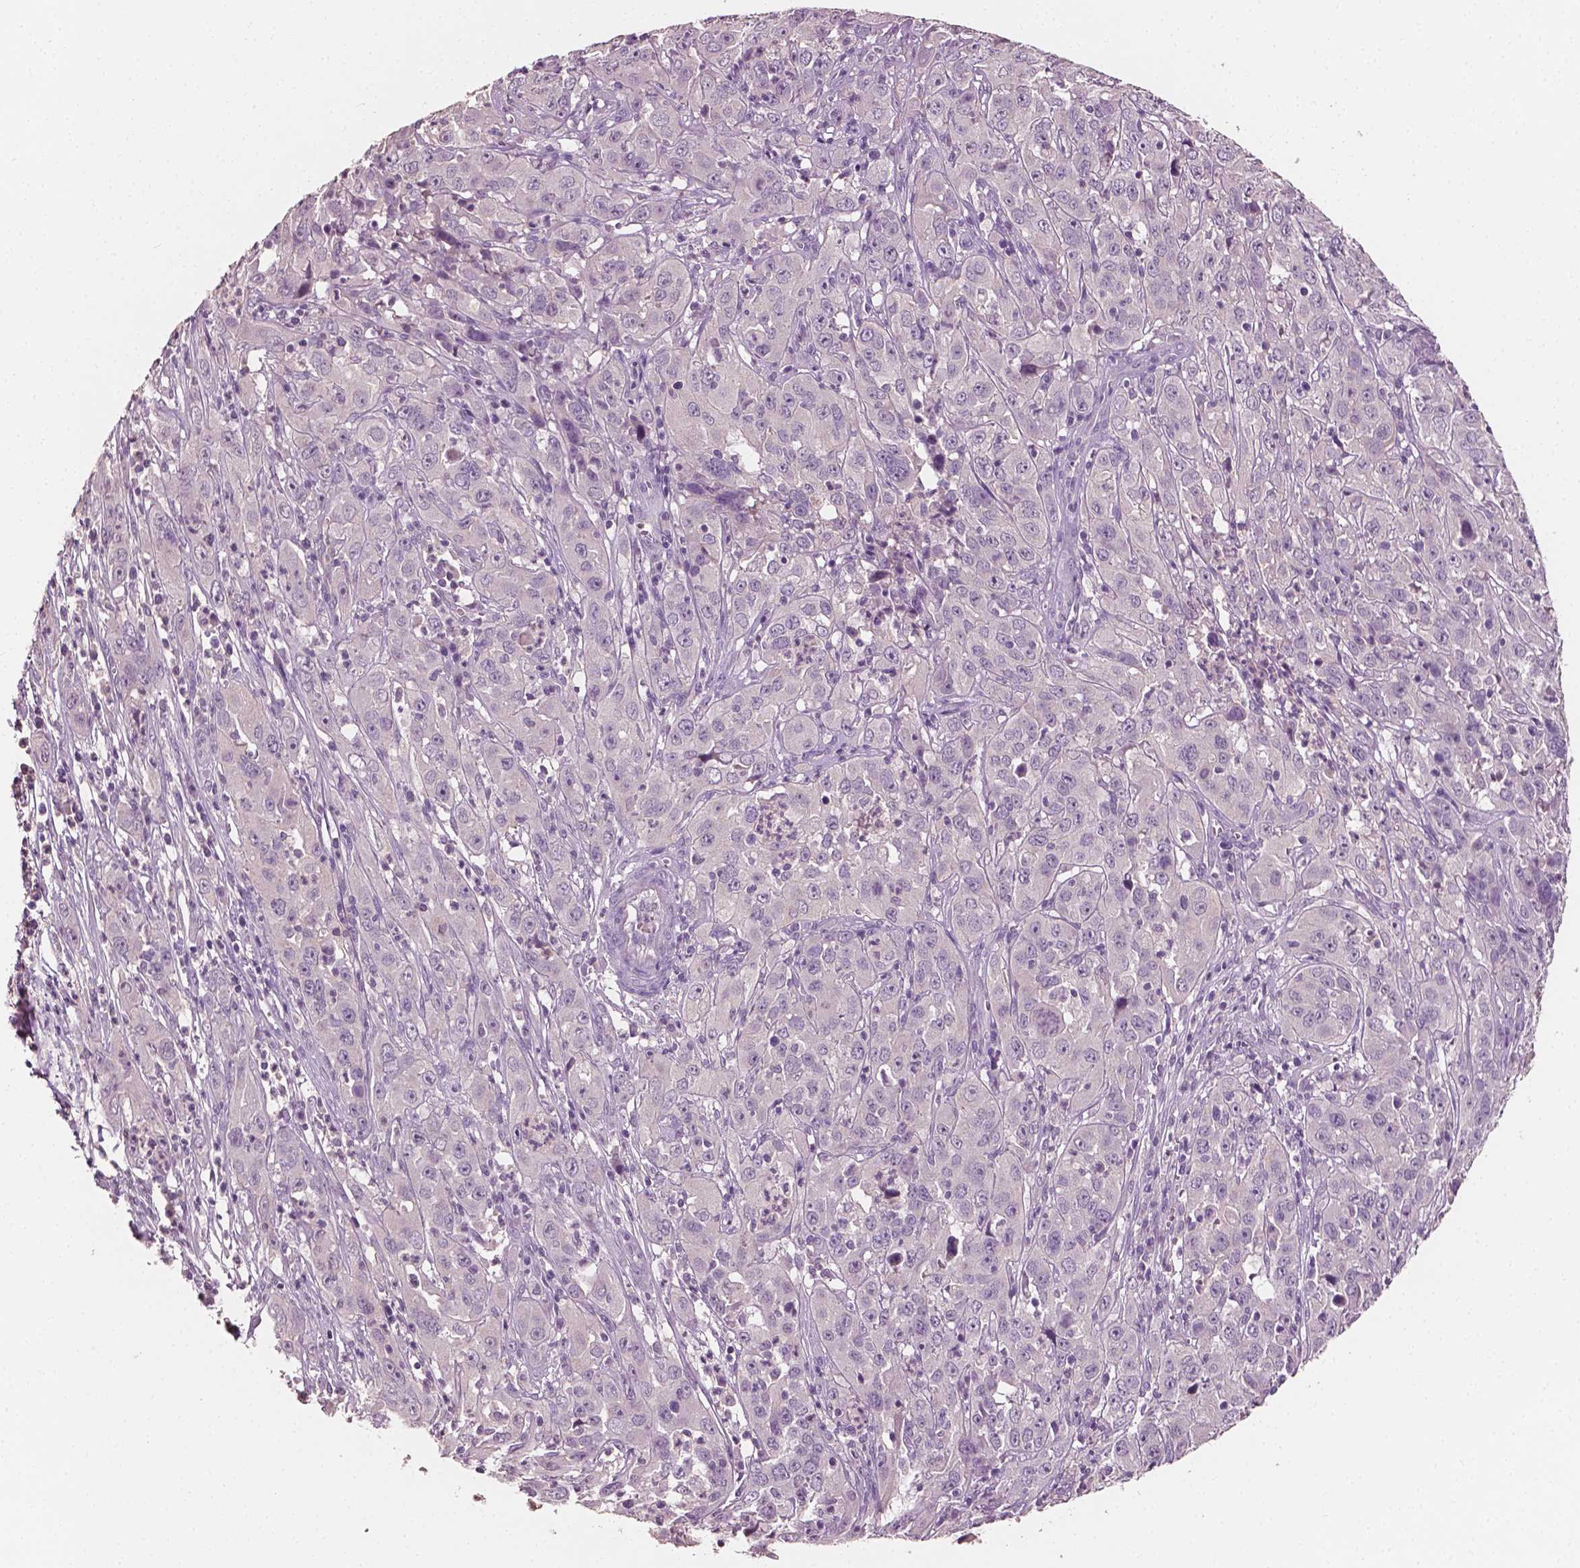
{"staining": {"intensity": "negative", "quantity": "none", "location": "none"}, "tissue": "cervical cancer", "cell_type": "Tumor cells", "image_type": "cancer", "snomed": [{"axis": "morphology", "description": "Squamous cell carcinoma, NOS"}, {"axis": "topography", "description": "Cervix"}], "caption": "High power microscopy histopathology image of an IHC histopathology image of squamous cell carcinoma (cervical), revealing no significant positivity in tumor cells.", "gene": "PLA2R1", "patient": {"sex": "female", "age": 32}}